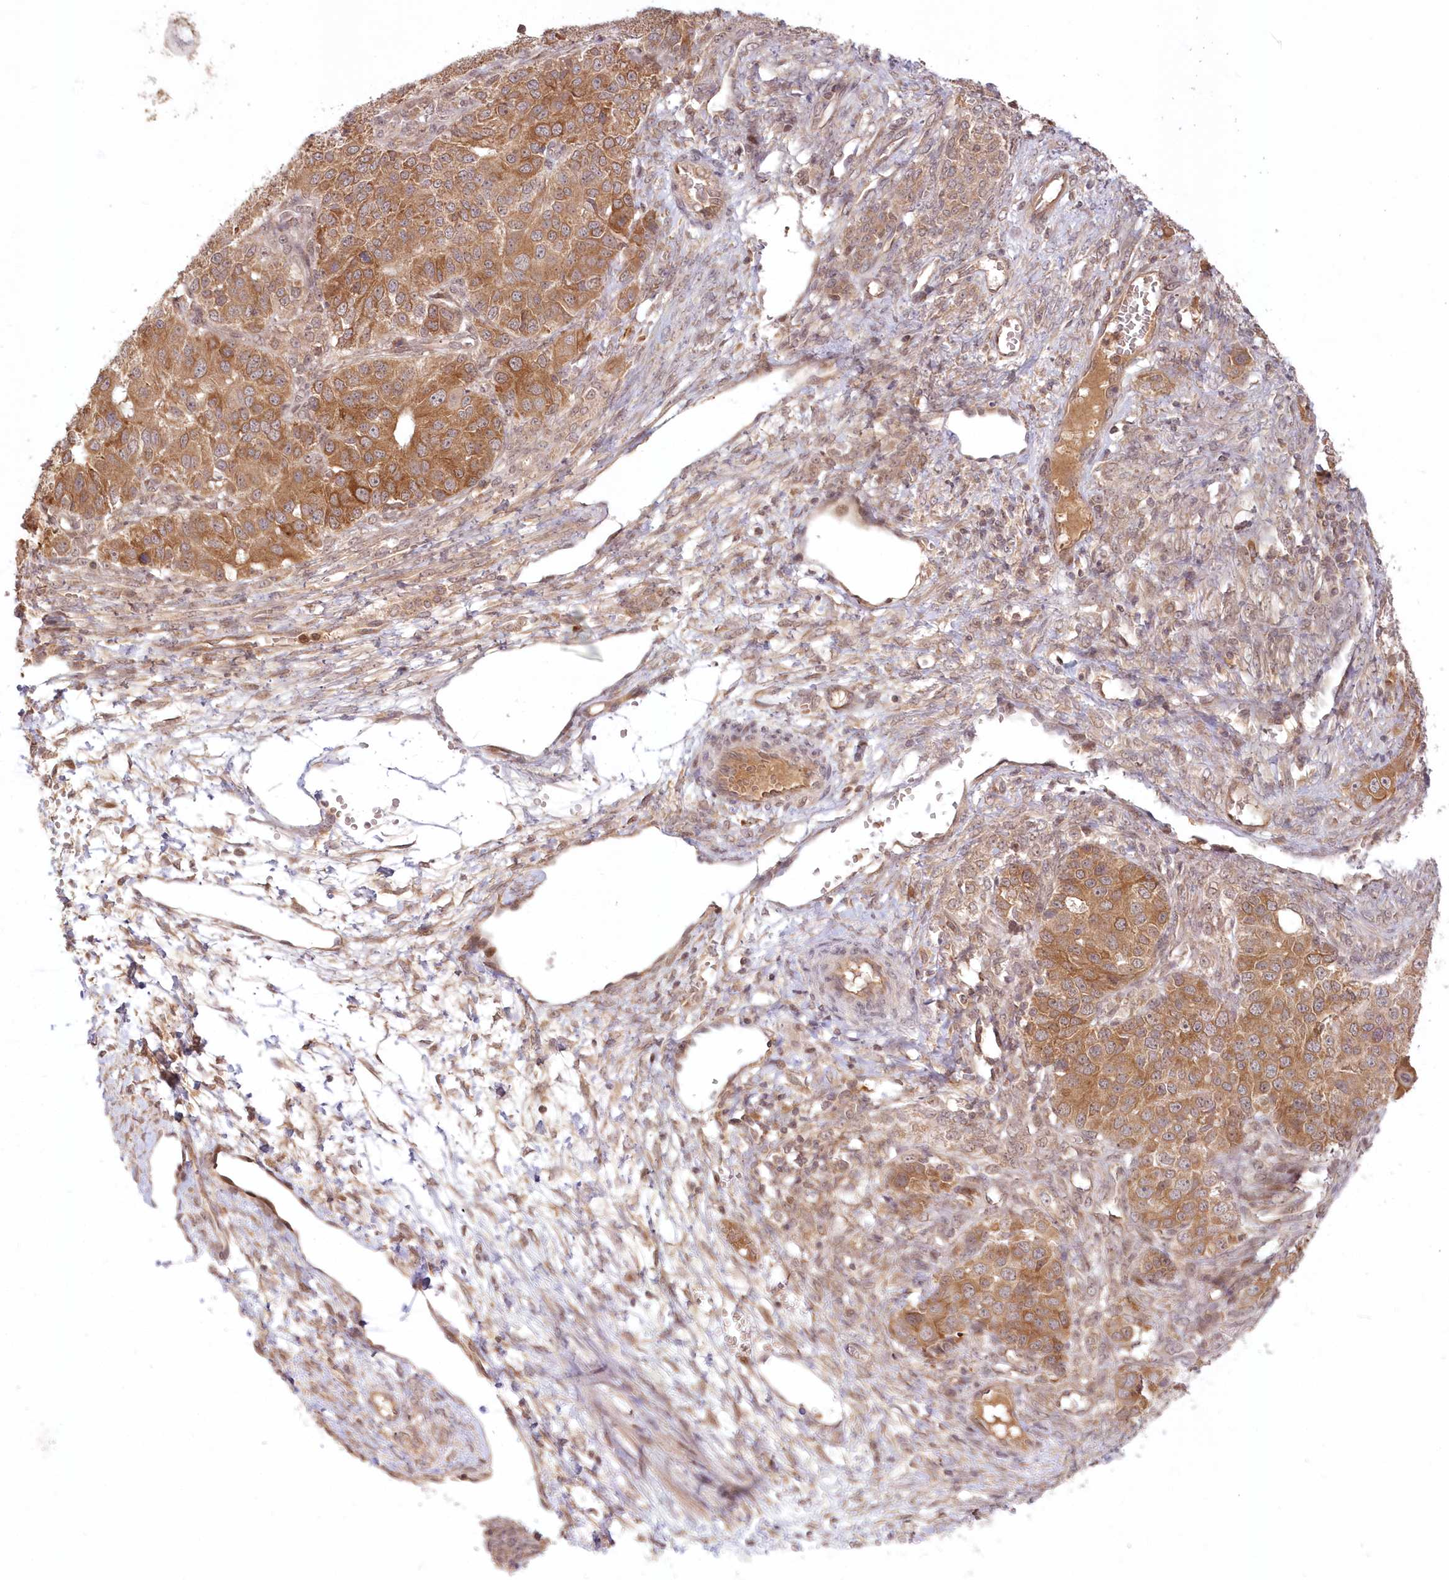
{"staining": {"intensity": "moderate", "quantity": ">75%", "location": "cytoplasmic/membranous"}, "tissue": "ovarian cancer", "cell_type": "Tumor cells", "image_type": "cancer", "snomed": [{"axis": "morphology", "description": "Carcinoma, endometroid"}, {"axis": "topography", "description": "Ovary"}], "caption": "Protein staining of ovarian endometroid carcinoma tissue demonstrates moderate cytoplasmic/membranous expression in about >75% of tumor cells.", "gene": "MTMR3", "patient": {"sex": "female", "age": 51}}